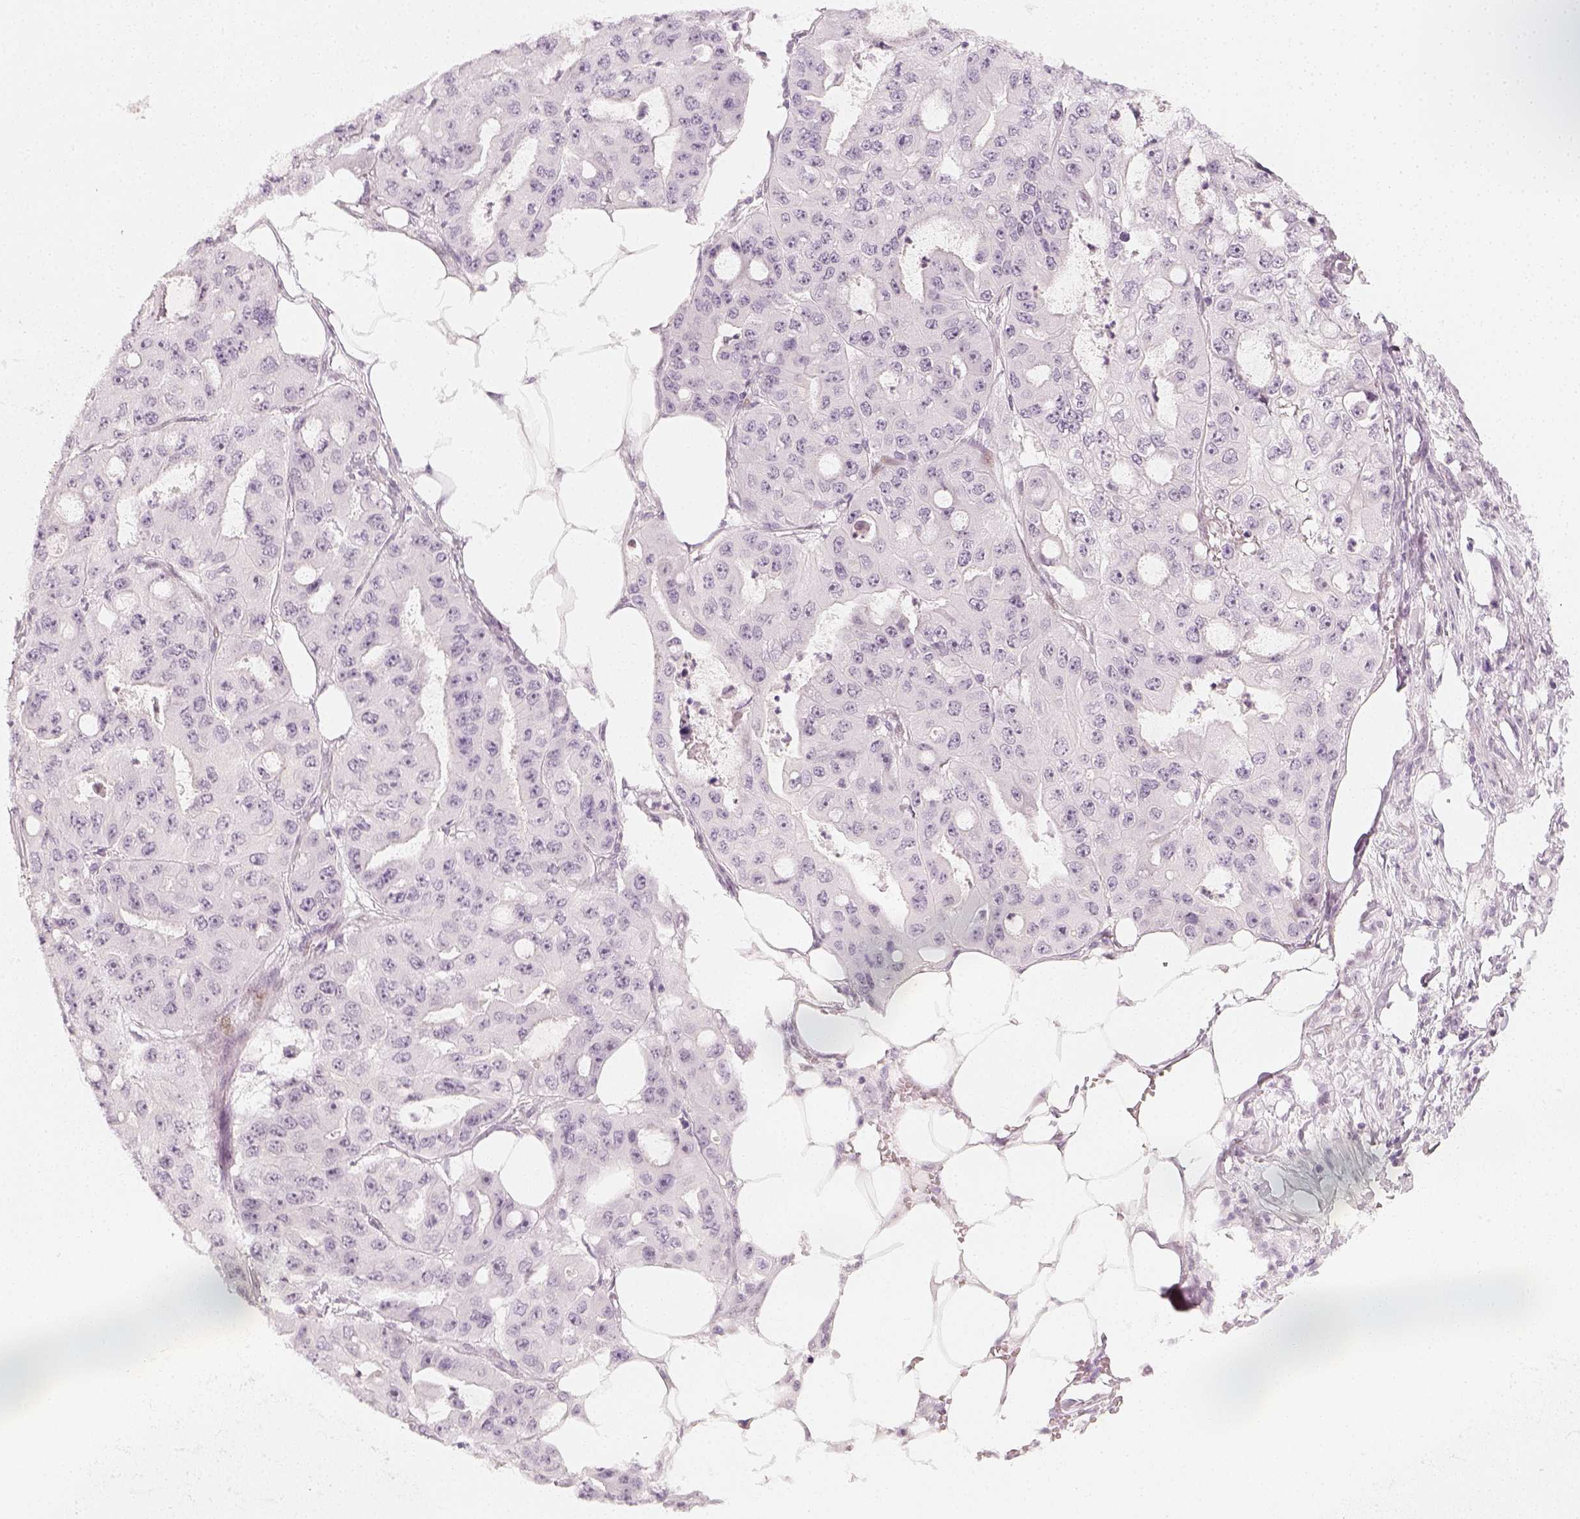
{"staining": {"intensity": "negative", "quantity": "none", "location": "none"}, "tissue": "ovarian cancer", "cell_type": "Tumor cells", "image_type": "cancer", "snomed": [{"axis": "morphology", "description": "Cystadenocarcinoma, serous, NOS"}, {"axis": "topography", "description": "Ovary"}], "caption": "A histopathology image of human ovarian serous cystadenocarcinoma is negative for staining in tumor cells.", "gene": "KRTAP2-1", "patient": {"sex": "female", "age": 56}}